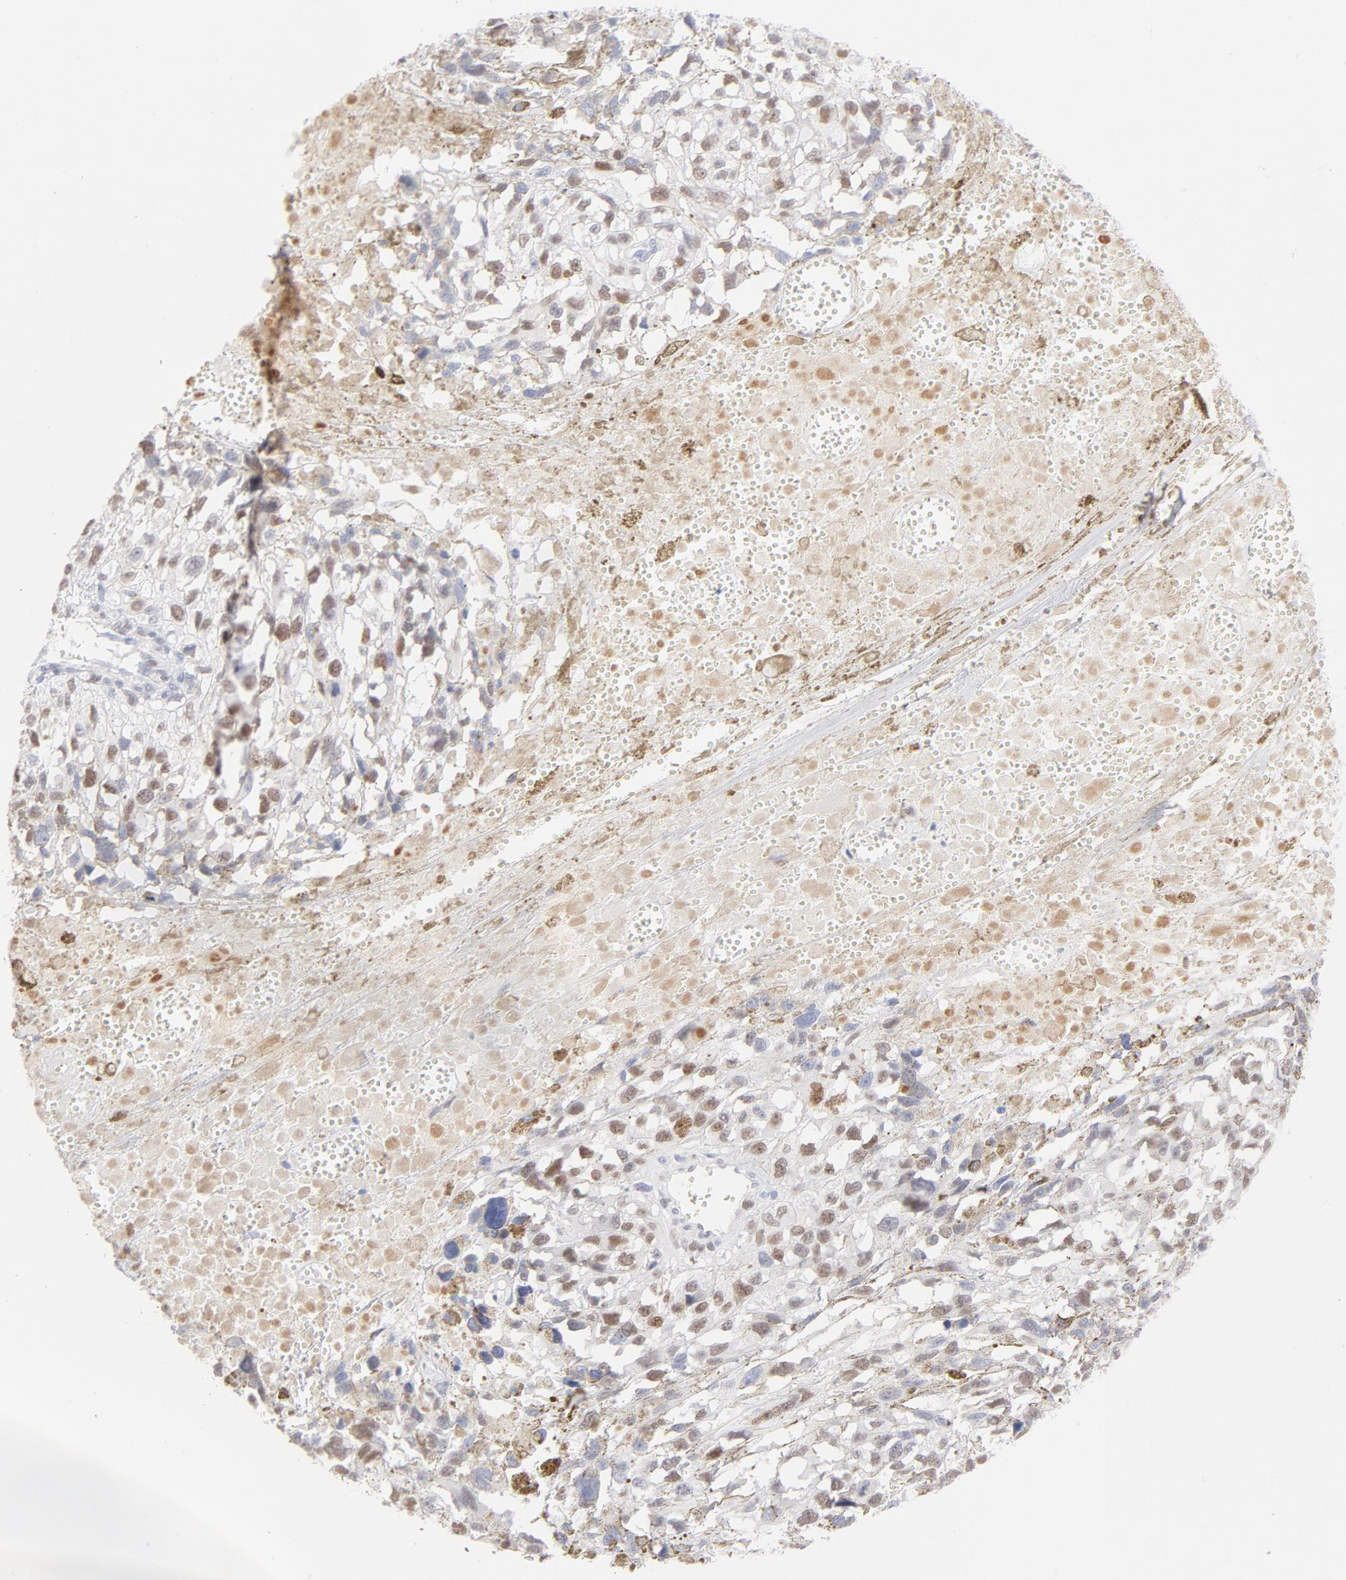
{"staining": {"intensity": "moderate", "quantity": ">75%", "location": "nuclear"}, "tissue": "melanoma", "cell_type": "Tumor cells", "image_type": "cancer", "snomed": [{"axis": "morphology", "description": "Malignant melanoma, Metastatic site"}, {"axis": "topography", "description": "Lymph node"}], "caption": "Melanoma tissue displays moderate nuclear positivity in about >75% of tumor cells", "gene": "MCM7", "patient": {"sex": "male", "age": 59}}